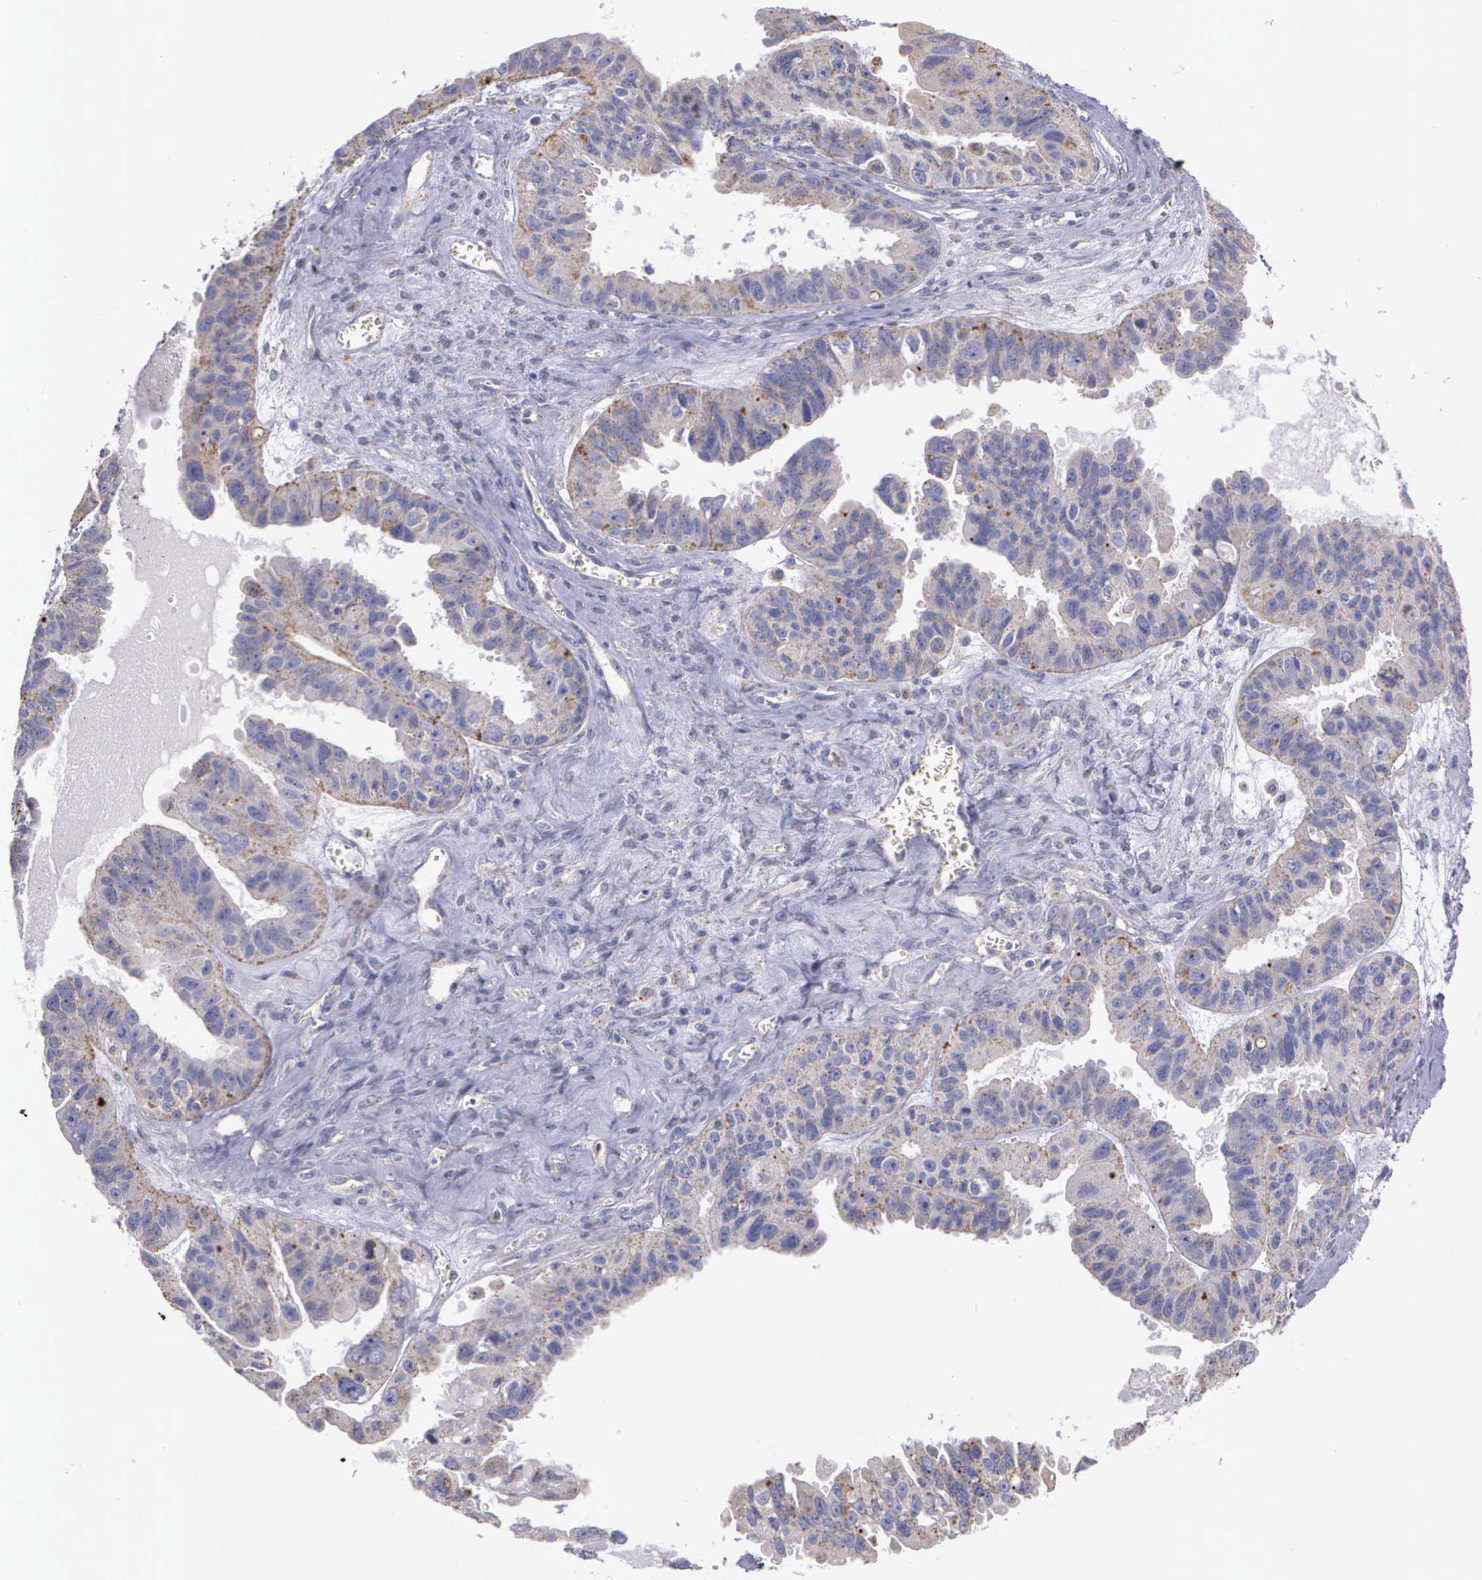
{"staining": {"intensity": "weak", "quantity": ">75%", "location": "cytoplasmic/membranous"}, "tissue": "ovarian cancer", "cell_type": "Tumor cells", "image_type": "cancer", "snomed": [{"axis": "morphology", "description": "Carcinoma, endometroid"}, {"axis": "topography", "description": "Ovary"}], "caption": "Ovarian cancer tissue demonstrates weak cytoplasmic/membranous positivity in approximately >75% of tumor cells", "gene": "MIA2", "patient": {"sex": "female", "age": 85}}